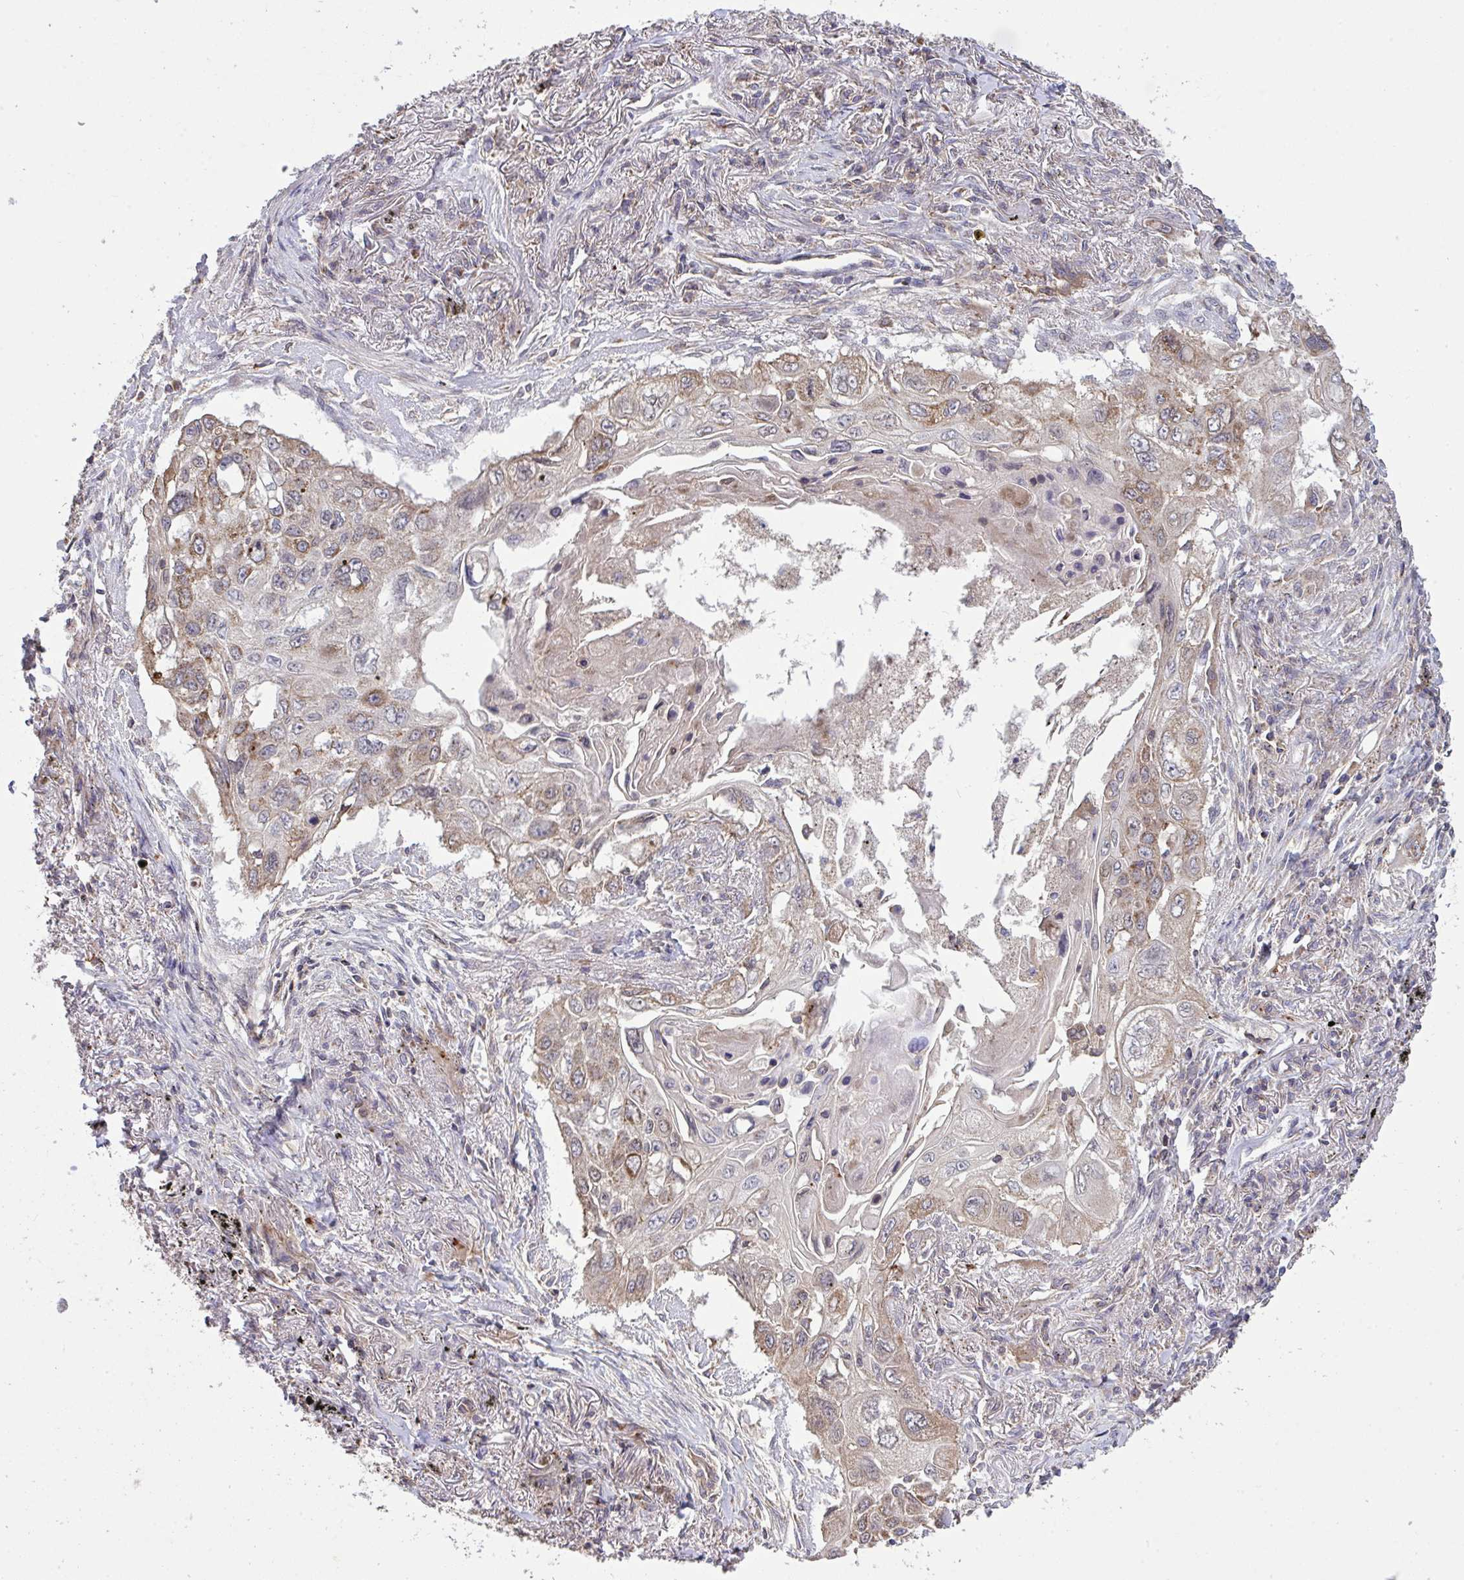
{"staining": {"intensity": "weak", "quantity": "25%-75%", "location": "cytoplasmic/membranous"}, "tissue": "lung cancer", "cell_type": "Tumor cells", "image_type": "cancer", "snomed": [{"axis": "morphology", "description": "Squamous cell carcinoma, NOS"}, {"axis": "topography", "description": "Lung"}], "caption": "Tumor cells demonstrate low levels of weak cytoplasmic/membranous expression in about 25%-75% of cells in lung cancer. (brown staining indicates protein expression, while blue staining denotes nuclei).", "gene": "PPM1H", "patient": {"sex": "male", "age": 75}}